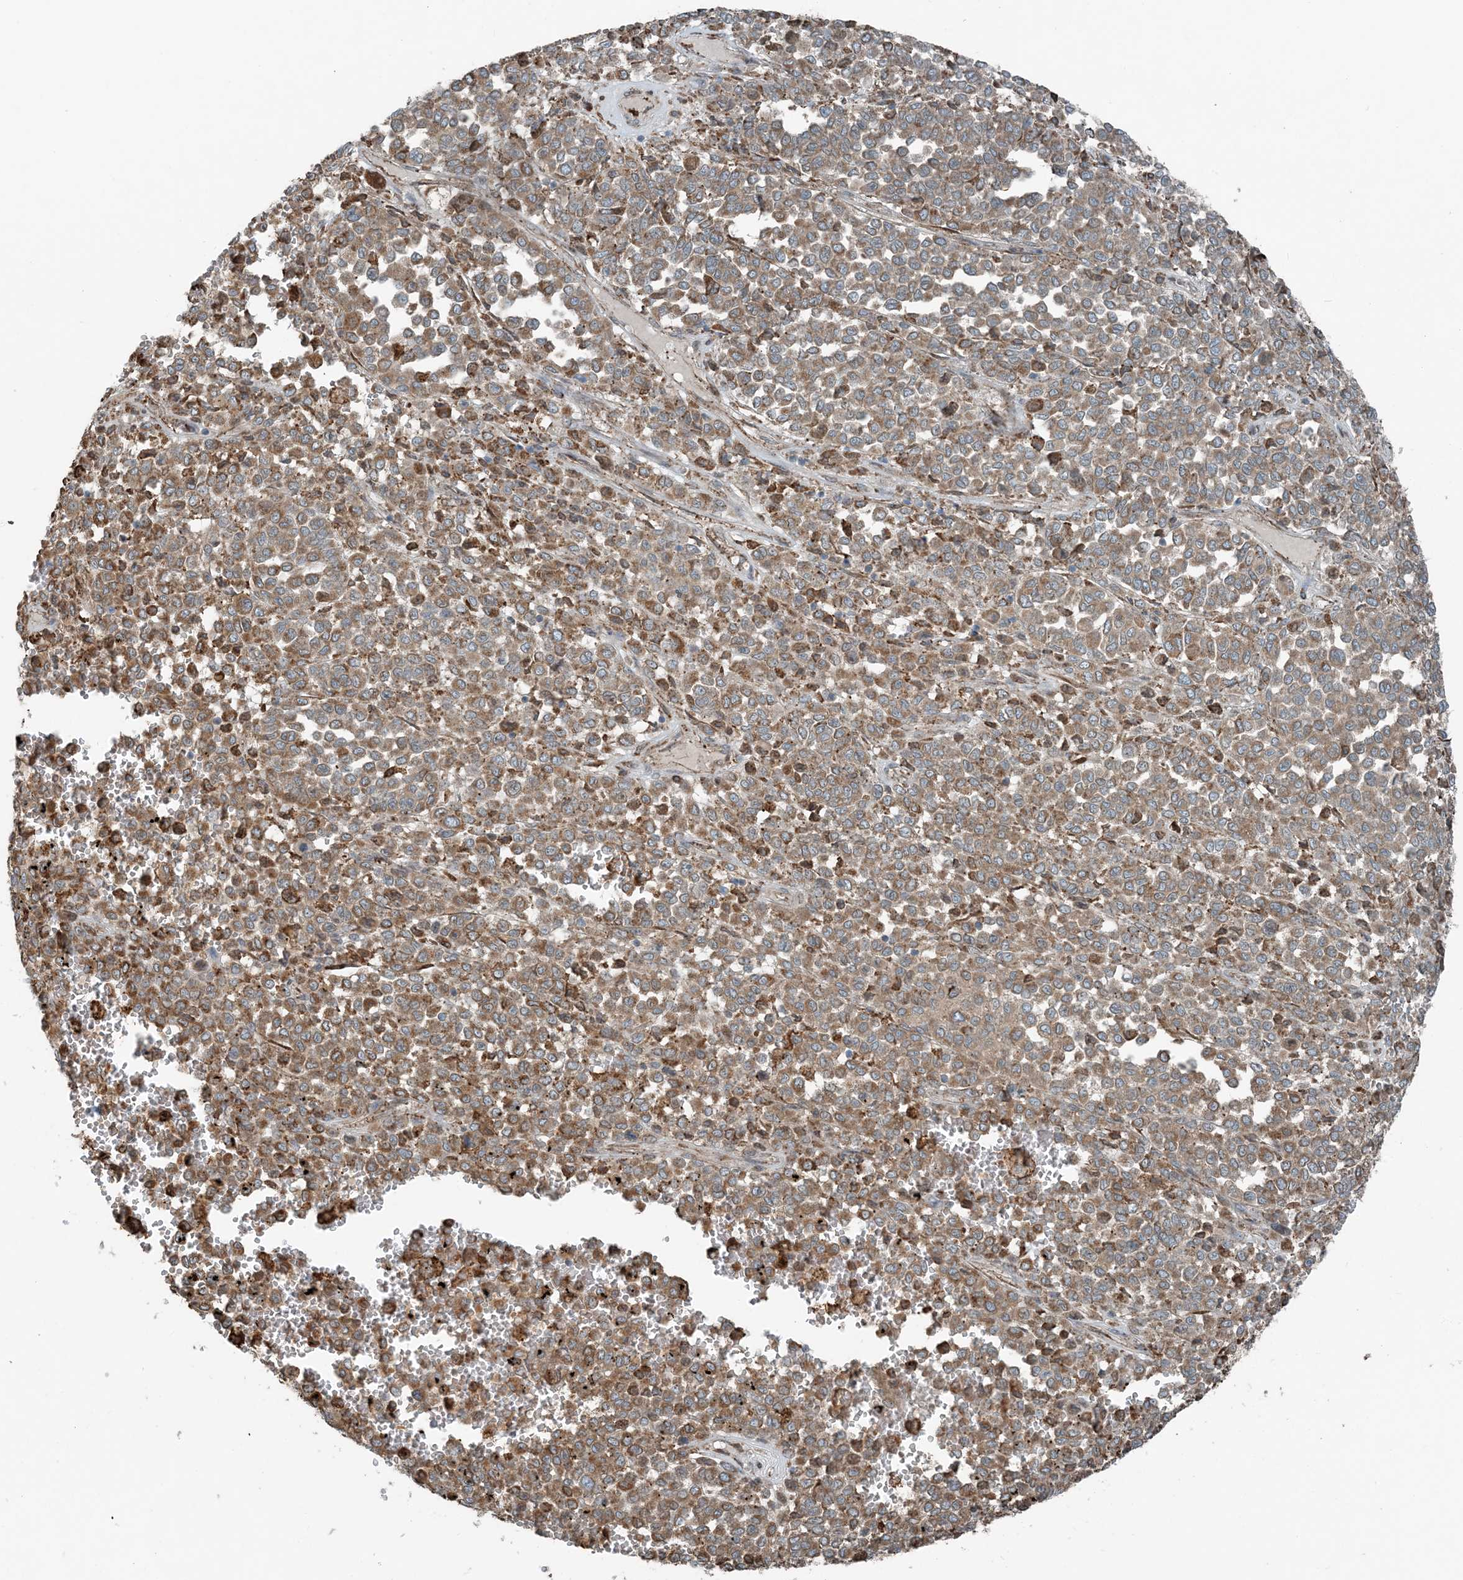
{"staining": {"intensity": "moderate", "quantity": ">75%", "location": "cytoplasmic/membranous"}, "tissue": "melanoma", "cell_type": "Tumor cells", "image_type": "cancer", "snomed": [{"axis": "morphology", "description": "Malignant melanoma, Metastatic site"}, {"axis": "topography", "description": "Pancreas"}], "caption": "DAB (3,3'-diaminobenzidine) immunohistochemical staining of malignant melanoma (metastatic site) exhibits moderate cytoplasmic/membranous protein positivity in about >75% of tumor cells.", "gene": "CERKL", "patient": {"sex": "female", "age": 30}}